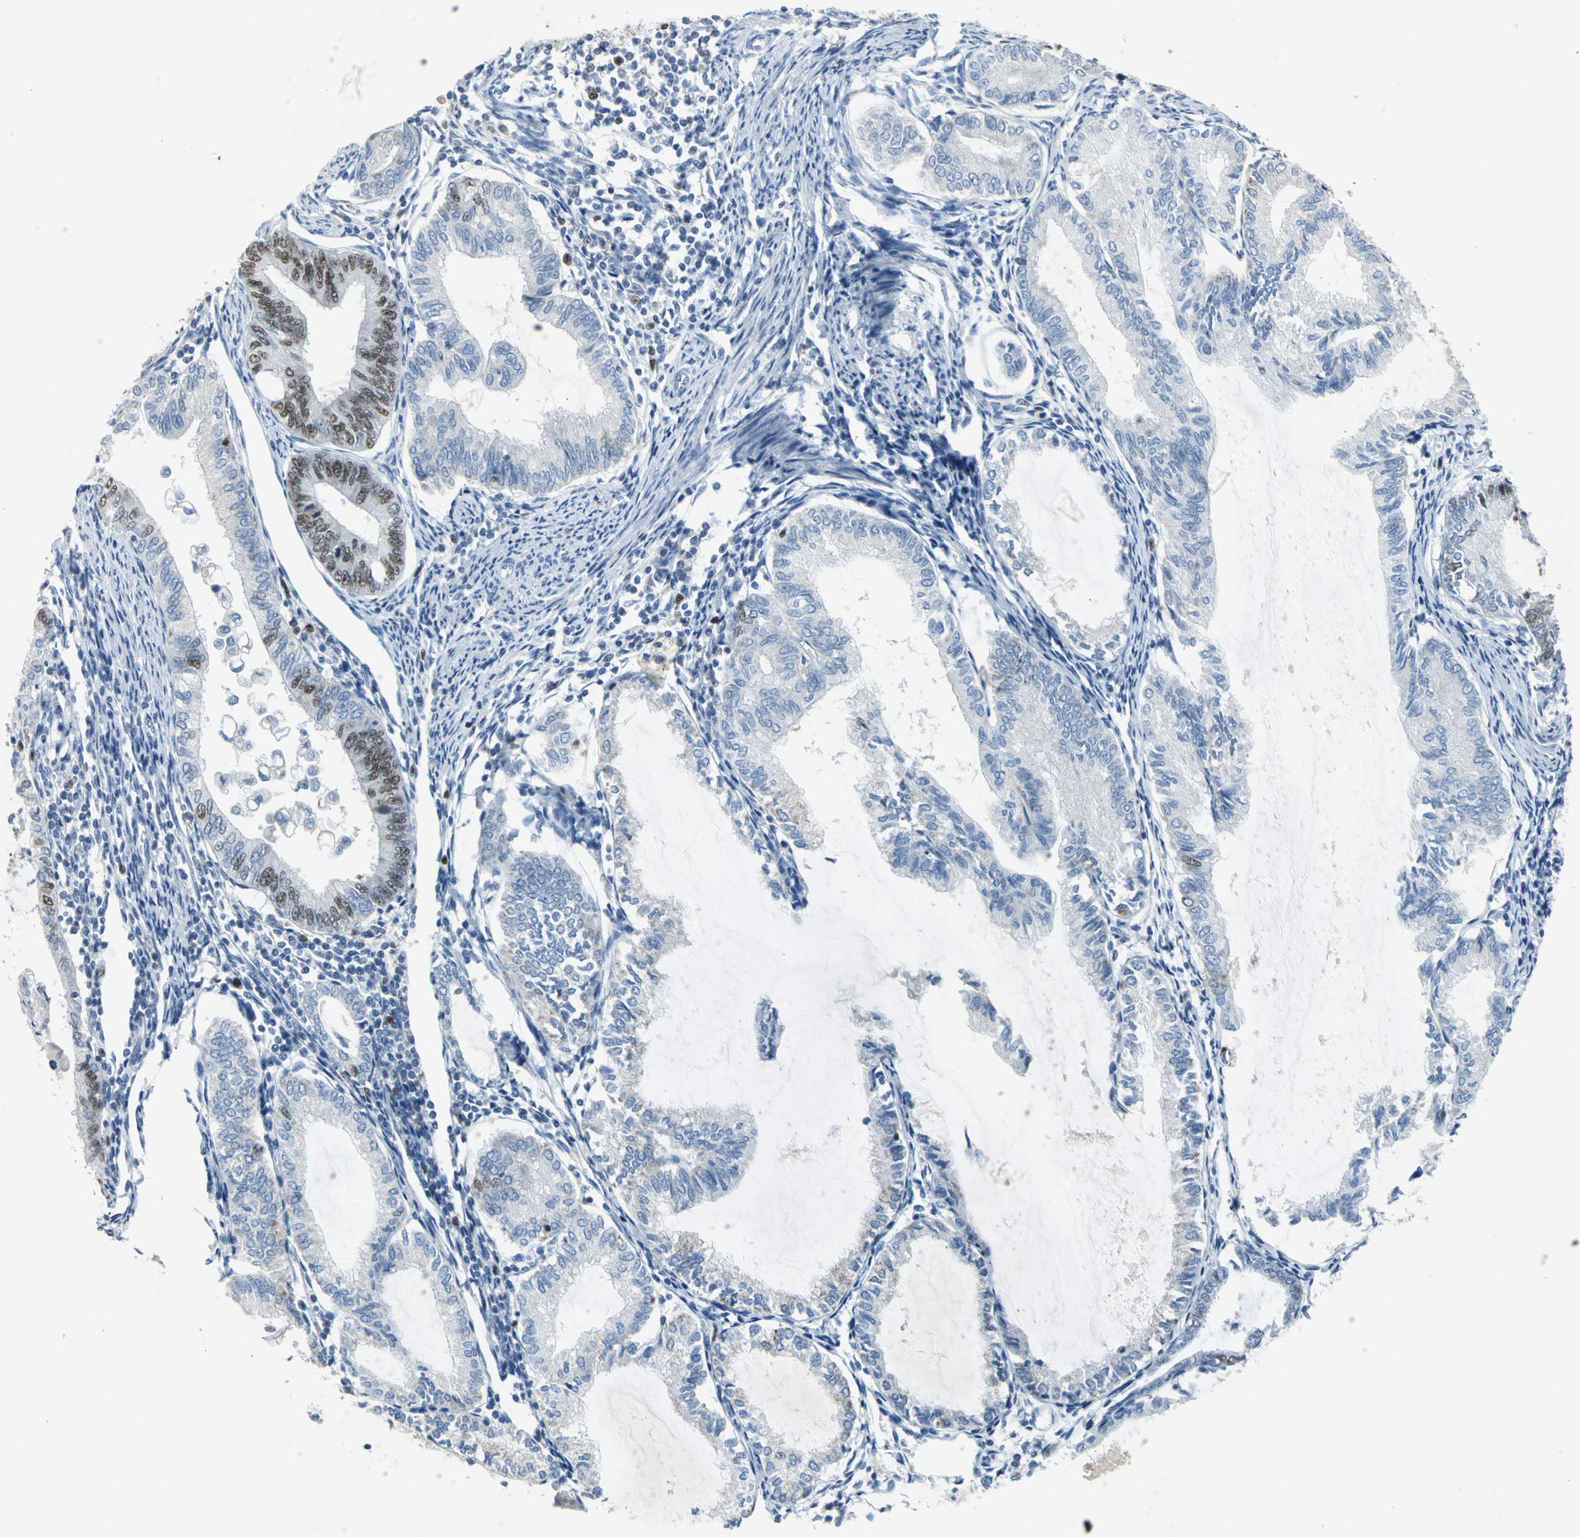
{"staining": {"intensity": "moderate", "quantity": "<25%", "location": "nuclear"}, "tissue": "endometrial cancer", "cell_type": "Tumor cells", "image_type": "cancer", "snomed": [{"axis": "morphology", "description": "Adenocarcinoma, NOS"}, {"axis": "topography", "description": "Endometrium"}], "caption": "High-magnification brightfield microscopy of endometrial cancer stained with DAB (3,3'-diaminobenzidine) (brown) and counterstained with hematoxylin (blue). tumor cells exhibit moderate nuclear staining is appreciated in about<25% of cells. (brown staining indicates protein expression, while blue staining denotes nuclei).", "gene": "MCM3", "patient": {"sex": "female", "age": 86}}